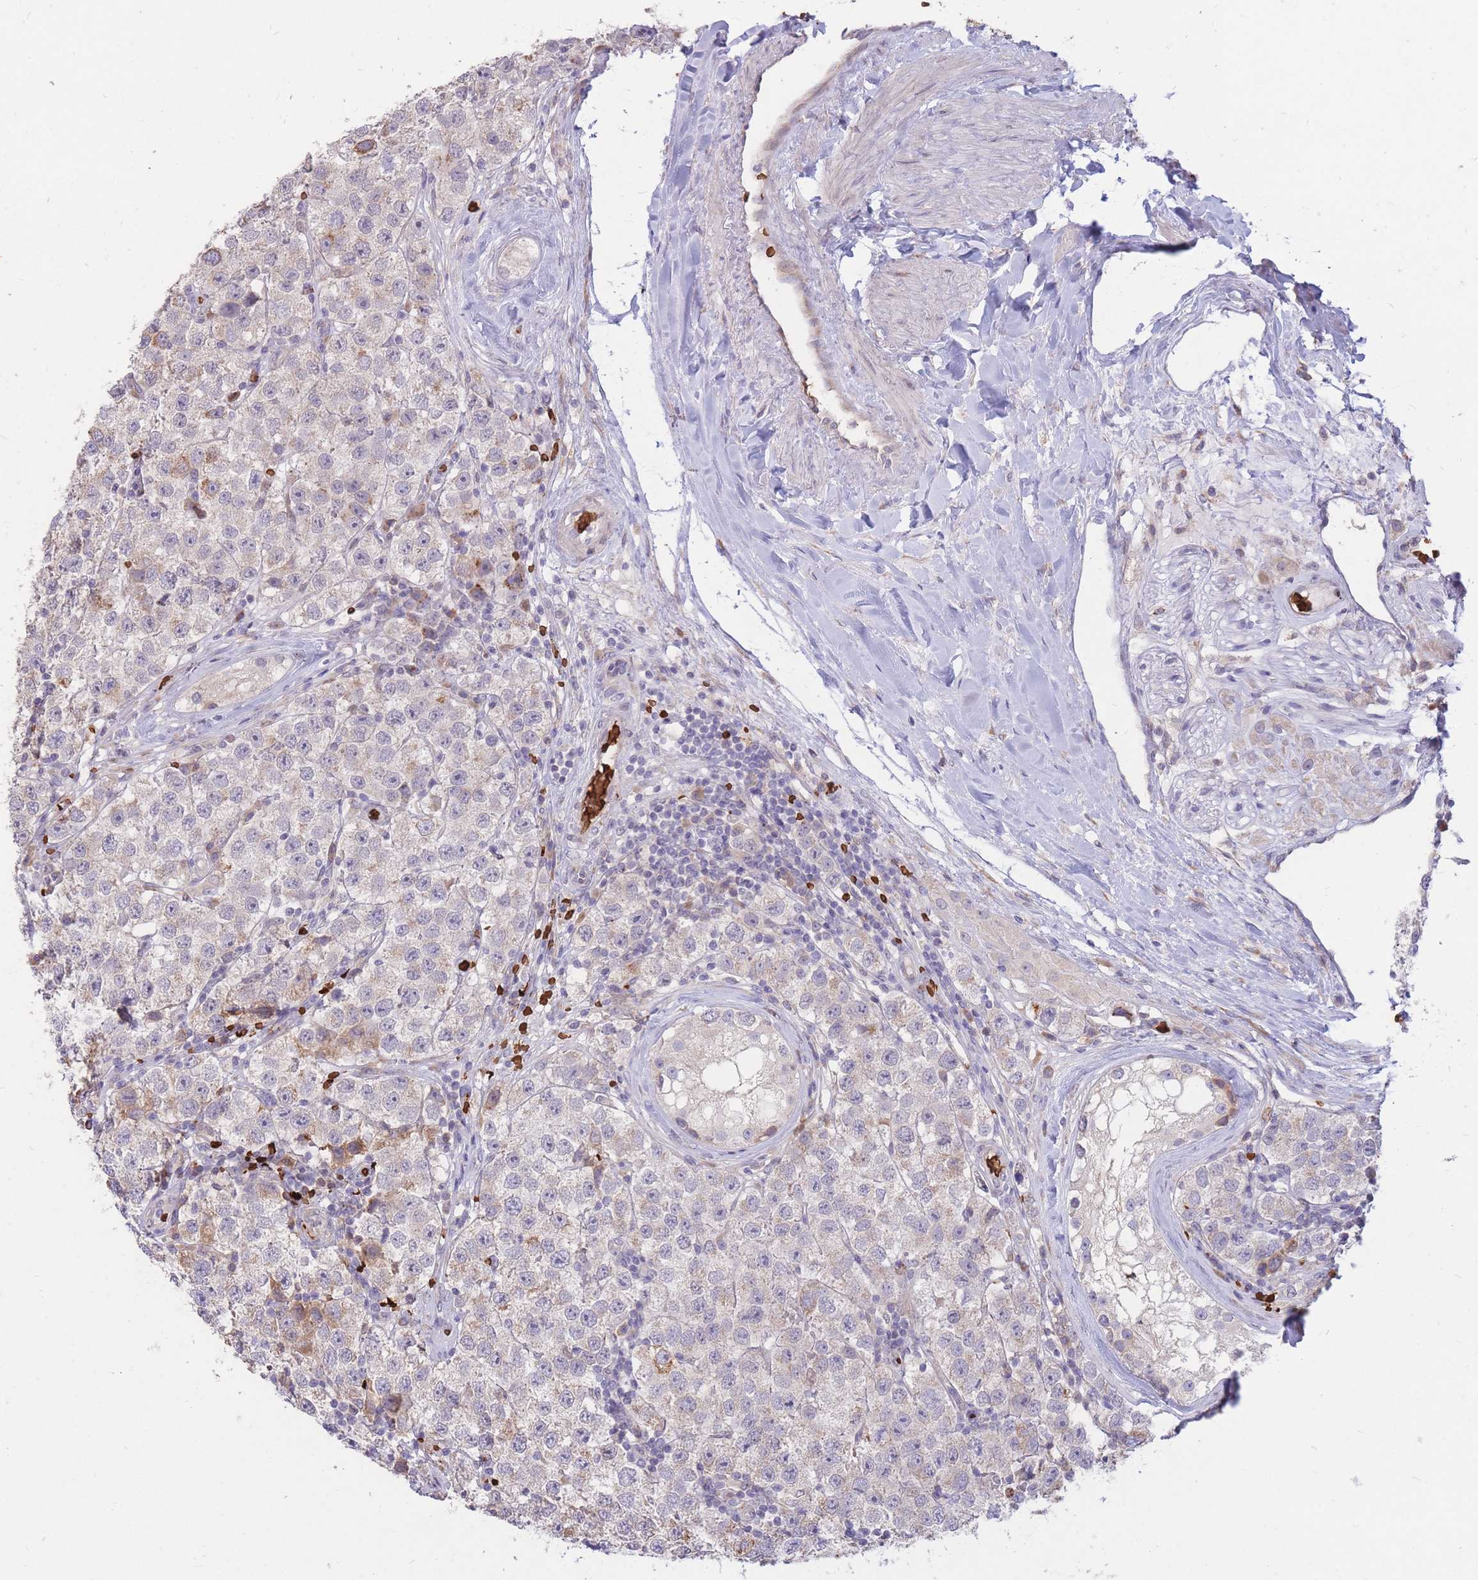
{"staining": {"intensity": "weak", "quantity": "<25%", "location": "cytoplasmic/membranous"}, "tissue": "testis cancer", "cell_type": "Tumor cells", "image_type": "cancer", "snomed": [{"axis": "morphology", "description": "Seminoma, NOS"}, {"axis": "topography", "description": "Testis"}], "caption": "This is an IHC image of human testis cancer. There is no staining in tumor cells.", "gene": "ATP10D", "patient": {"sex": "male", "age": 34}}